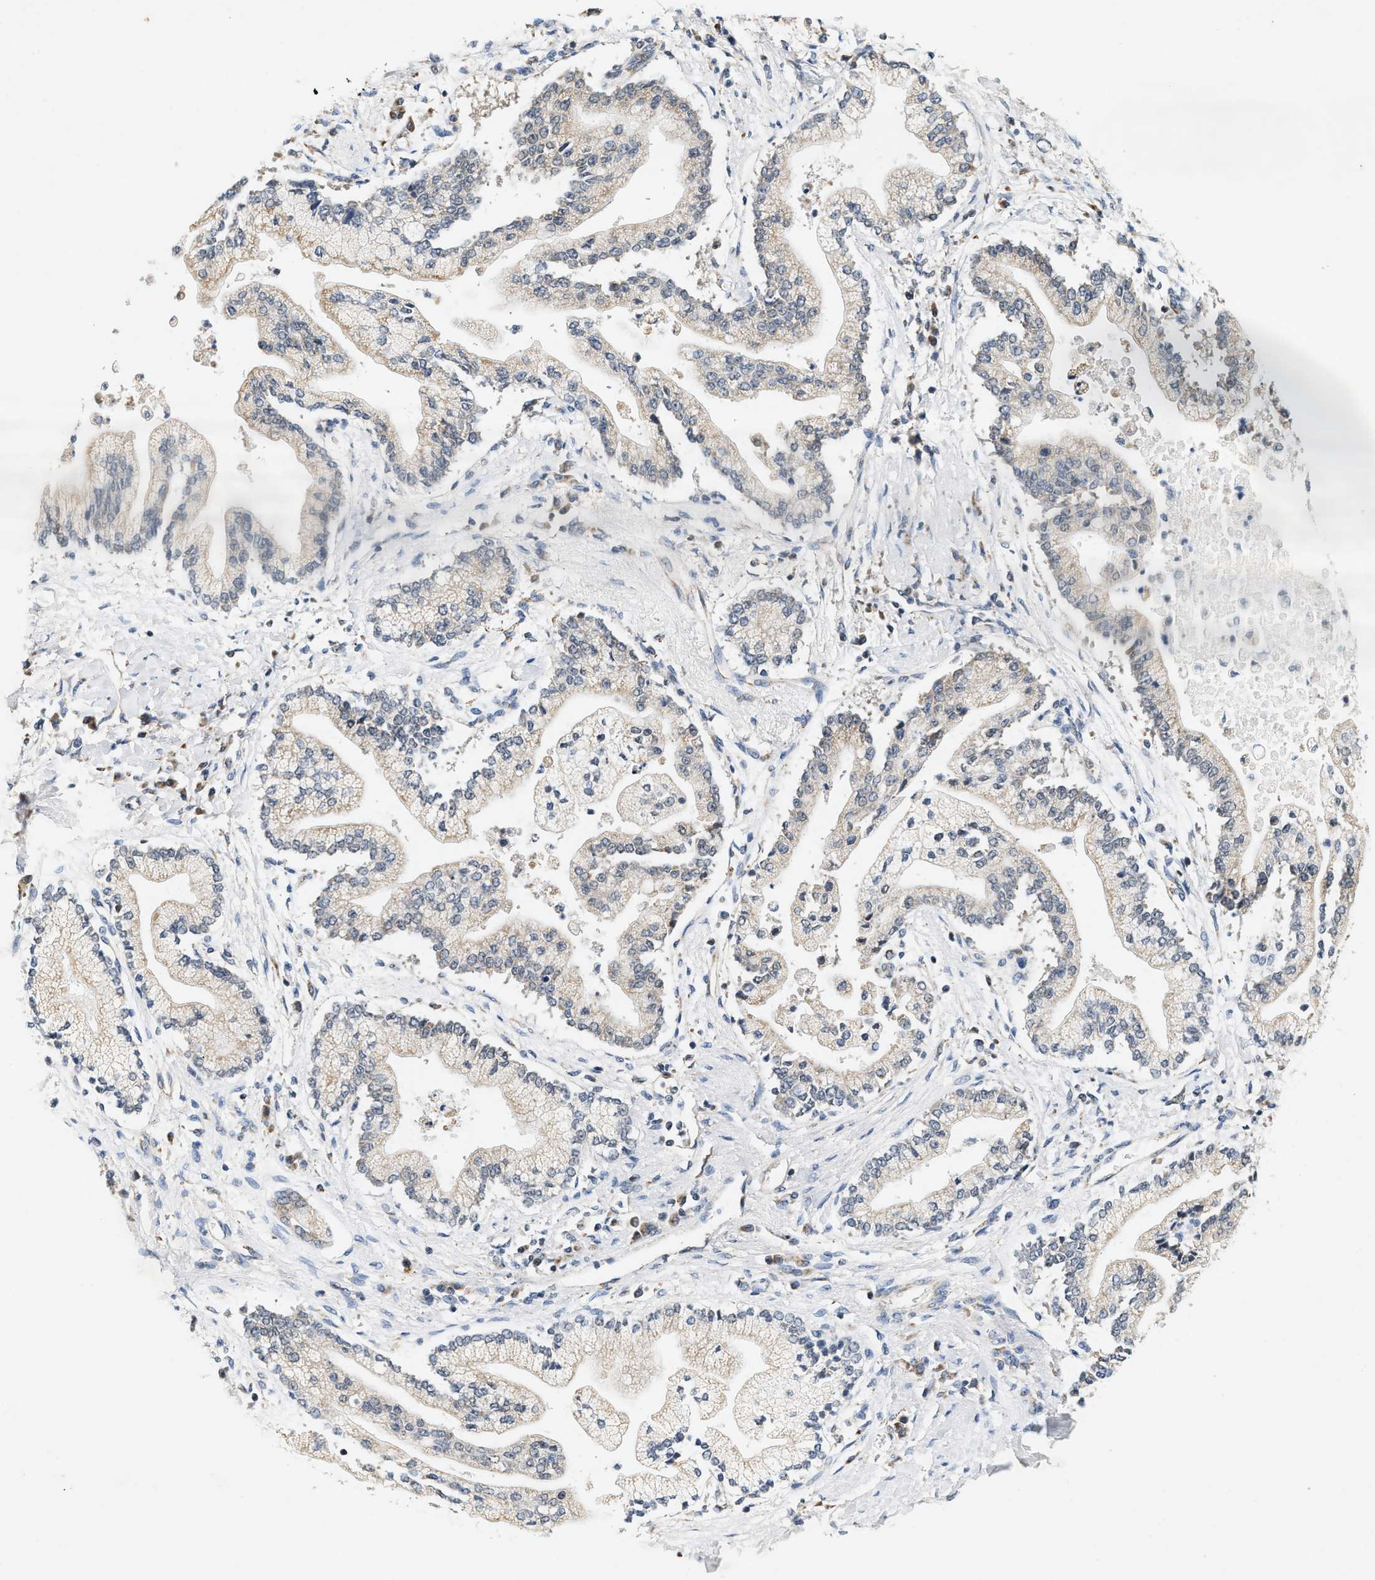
{"staining": {"intensity": "weak", "quantity": "25%-75%", "location": "cytoplasmic/membranous"}, "tissue": "liver cancer", "cell_type": "Tumor cells", "image_type": "cancer", "snomed": [{"axis": "morphology", "description": "Cholangiocarcinoma"}, {"axis": "topography", "description": "Liver"}], "caption": "Liver cancer (cholangiocarcinoma) stained with DAB (3,3'-diaminobenzidine) immunohistochemistry displays low levels of weak cytoplasmic/membranous expression in approximately 25%-75% of tumor cells.", "gene": "GIGYF1", "patient": {"sex": "male", "age": 50}}